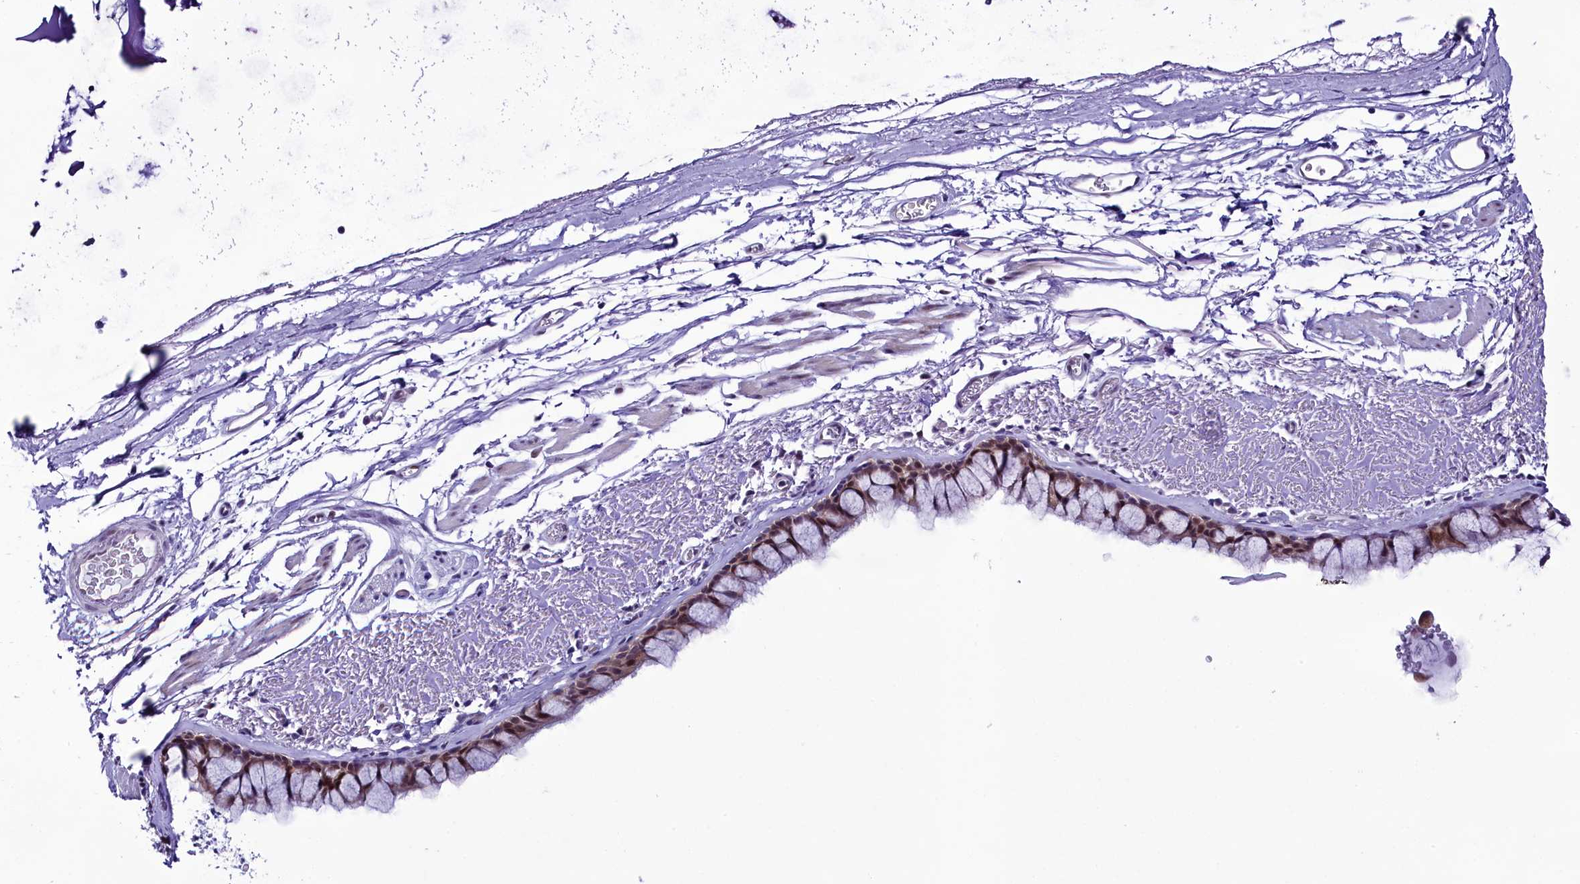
{"staining": {"intensity": "moderate", "quantity": ">75%", "location": "cytoplasmic/membranous,nuclear"}, "tissue": "bronchus", "cell_type": "Respiratory epithelial cells", "image_type": "normal", "snomed": [{"axis": "morphology", "description": "Normal tissue, NOS"}, {"axis": "topography", "description": "Bronchus"}], "caption": "Immunohistochemical staining of benign bronchus reveals >75% levels of moderate cytoplasmic/membranous,nuclear protein positivity in about >75% of respiratory epithelial cells.", "gene": "CCDC106", "patient": {"sex": "male", "age": 65}}